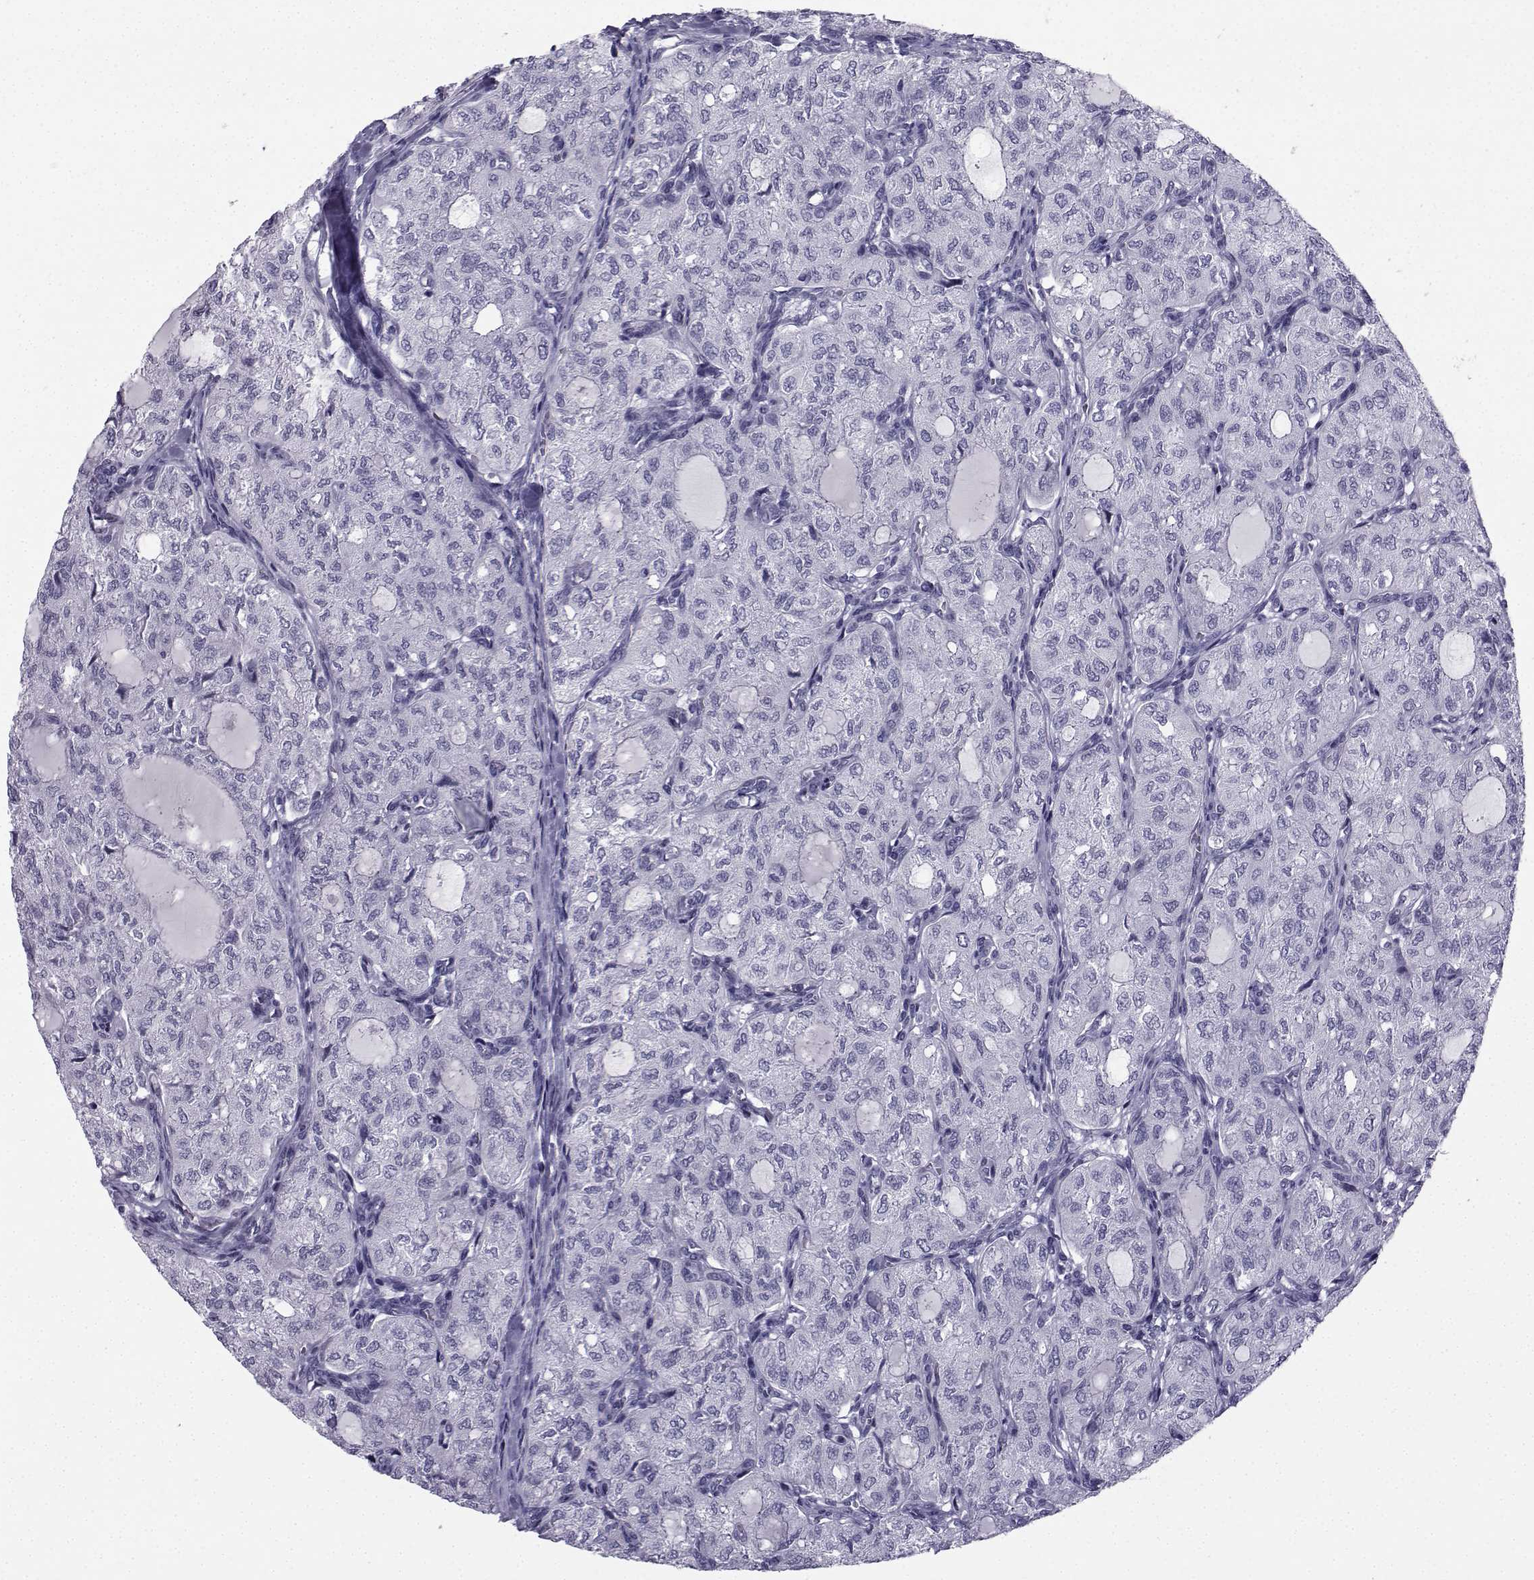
{"staining": {"intensity": "negative", "quantity": "none", "location": "none"}, "tissue": "thyroid cancer", "cell_type": "Tumor cells", "image_type": "cancer", "snomed": [{"axis": "morphology", "description": "Follicular adenoma carcinoma, NOS"}, {"axis": "topography", "description": "Thyroid gland"}], "caption": "High power microscopy image of an immunohistochemistry (IHC) micrograph of thyroid cancer (follicular adenoma carcinoma), revealing no significant staining in tumor cells. (DAB IHC, high magnification).", "gene": "SPANXD", "patient": {"sex": "male", "age": 75}}